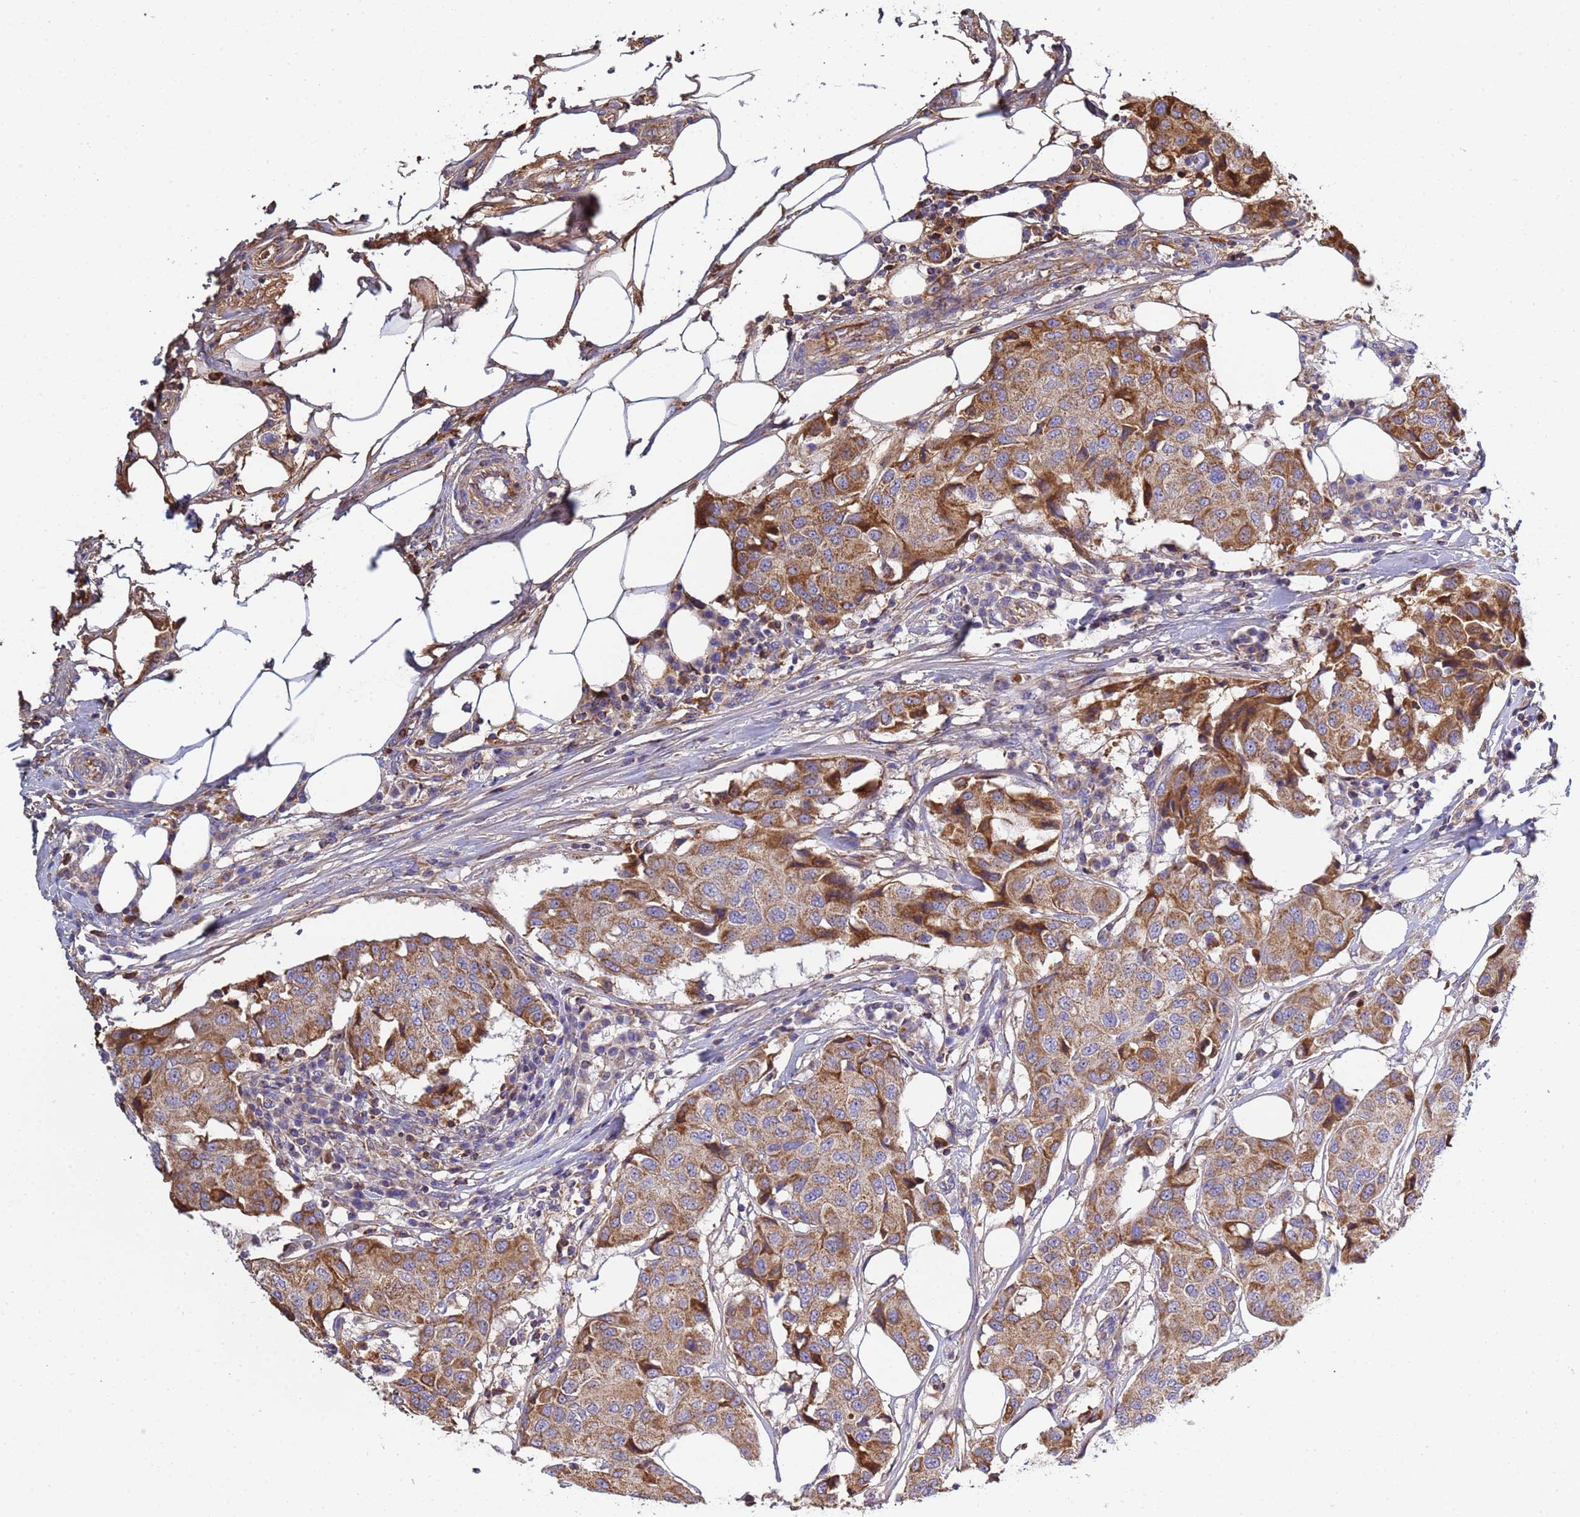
{"staining": {"intensity": "moderate", "quantity": ">75%", "location": "cytoplasmic/membranous"}, "tissue": "breast cancer", "cell_type": "Tumor cells", "image_type": "cancer", "snomed": [{"axis": "morphology", "description": "Duct carcinoma"}, {"axis": "topography", "description": "Breast"}], "caption": "A histopathology image of human breast cancer stained for a protein demonstrates moderate cytoplasmic/membranous brown staining in tumor cells.", "gene": "GLUD1", "patient": {"sex": "female", "age": 80}}